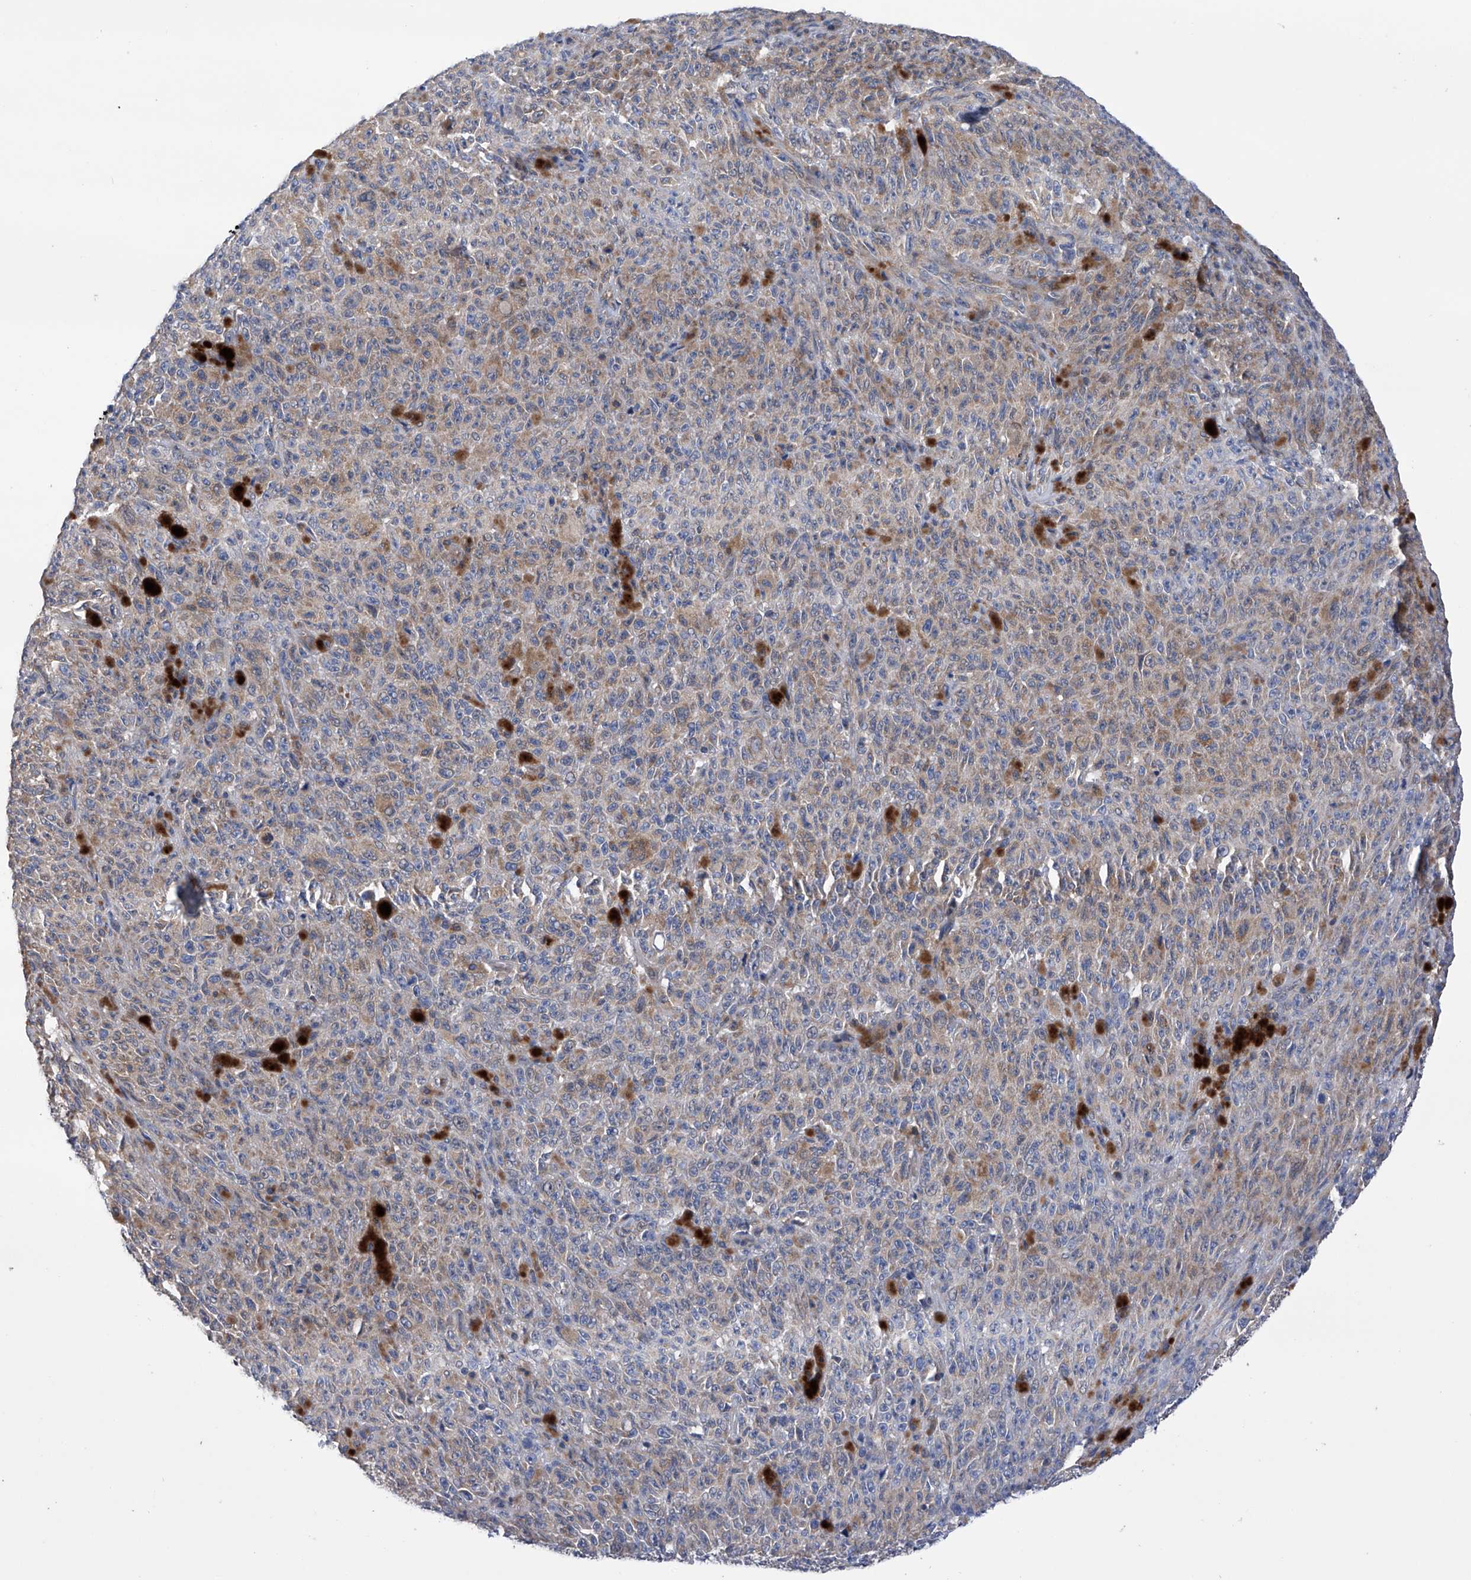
{"staining": {"intensity": "weak", "quantity": "<25%", "location": "cytoplasmic/membranous"}, "tissue": "melanoma", "cell_type": "Tumor cells", "image_type": "cancer", "snomed": [{"axis": "morphology", "description": "Malignant melanoma, NOS"}, {"axis": "topography", "description": "Skin"}], "caption": "High magnification brightfield microscopy of melanoma stained with DAB (brown) and counterstained with hematoxylin (blue): tumor cells show no significant positivity.", "gene": "EFCAB2", "patient": {"sex": "female", "age": 82}}